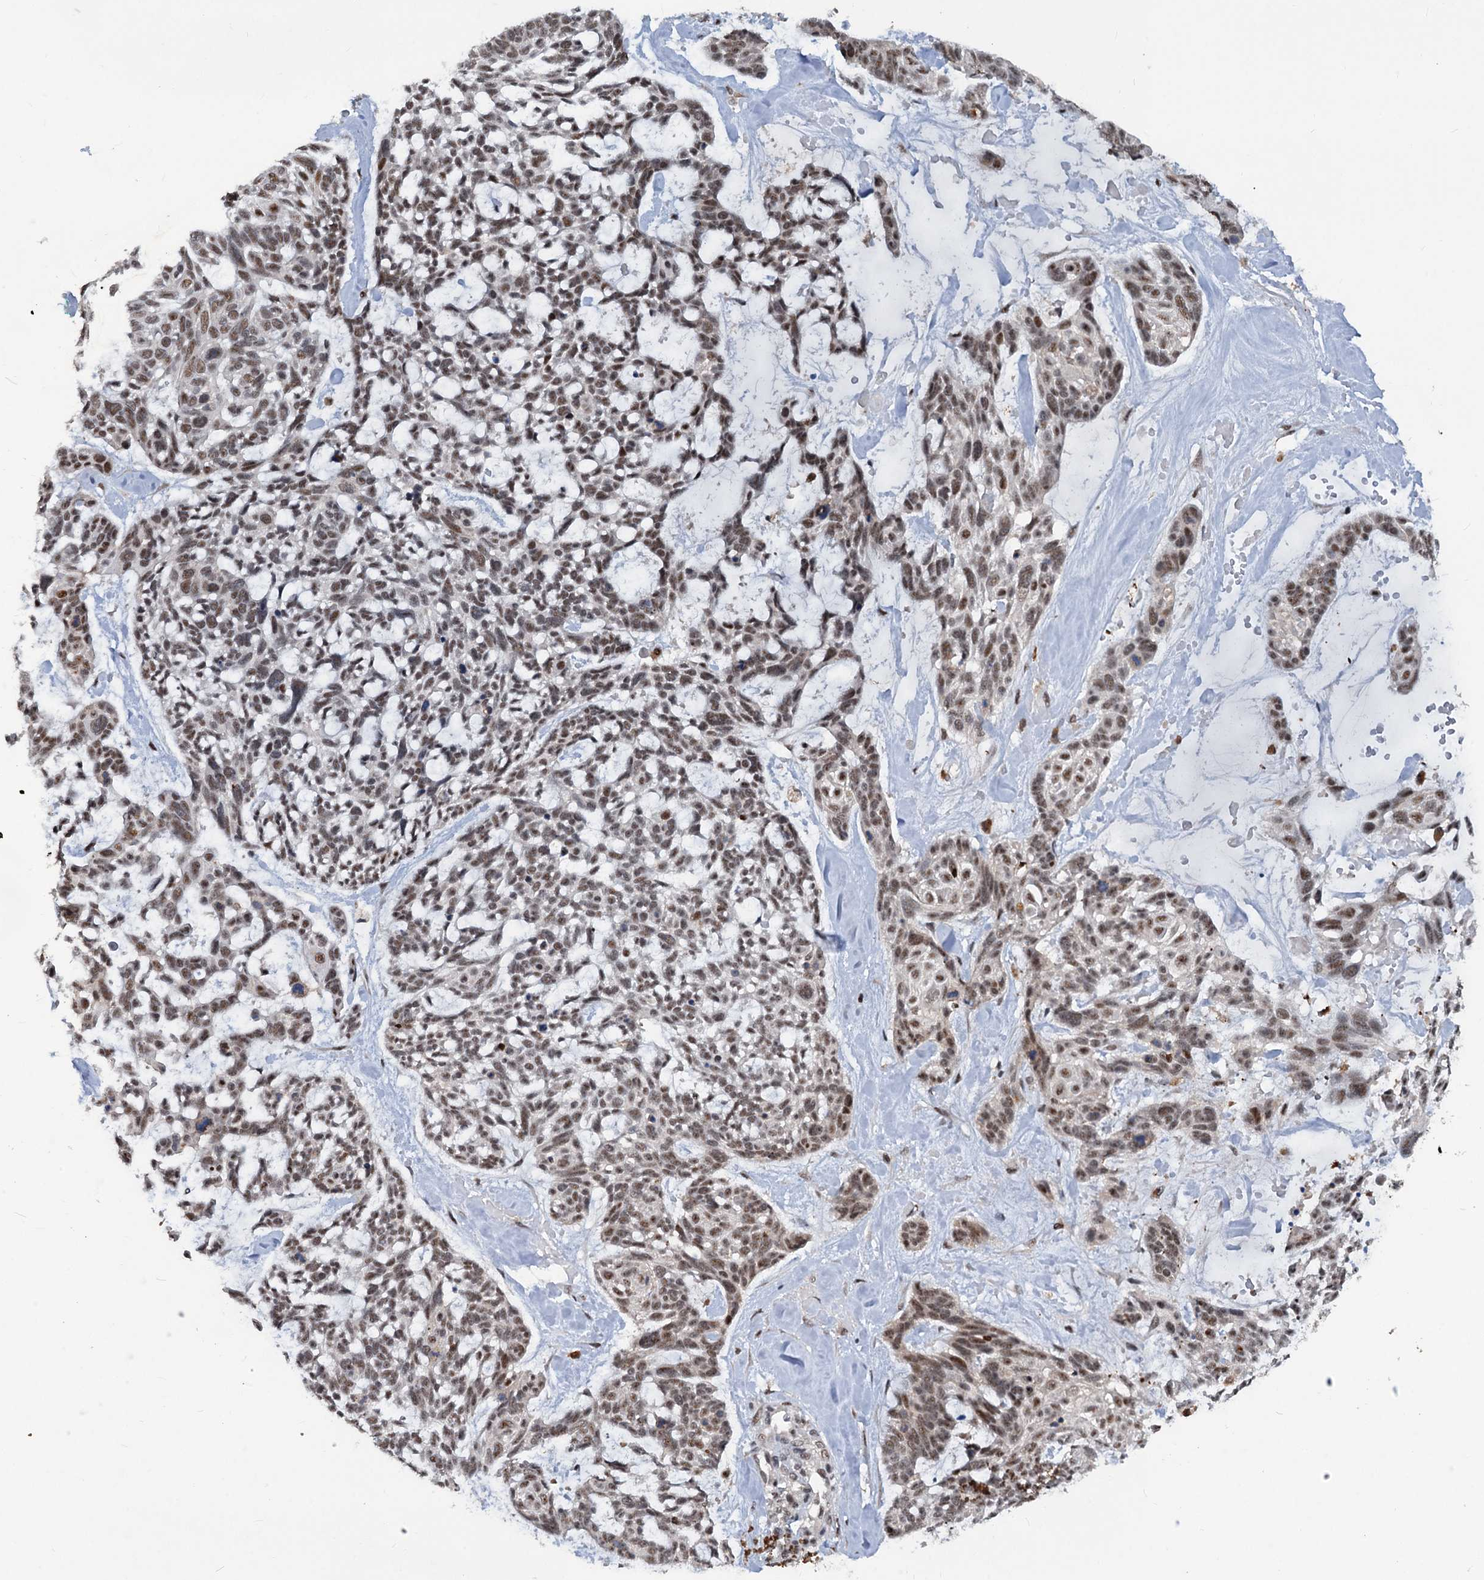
{"staining": {"intensity": "moderate", "quantity": ">75%", "location": "nuclear"}, "tissue": "skin cancer", "cell_type": "Tumor cells", "image_type": "cancer", "snomed": [{"axis": "morphology", "description": "Basal cell carcinoma"}, {"axis": "topography", "description": "Skin"}], "caption": "This image demonstrates IHC staining of human basal cell carcinoma (skin), with medium moderate nuclear staining in about >75% of tumor cells.", "gene": "PHF8", "patient": {"sex": "male", "age": 88}}